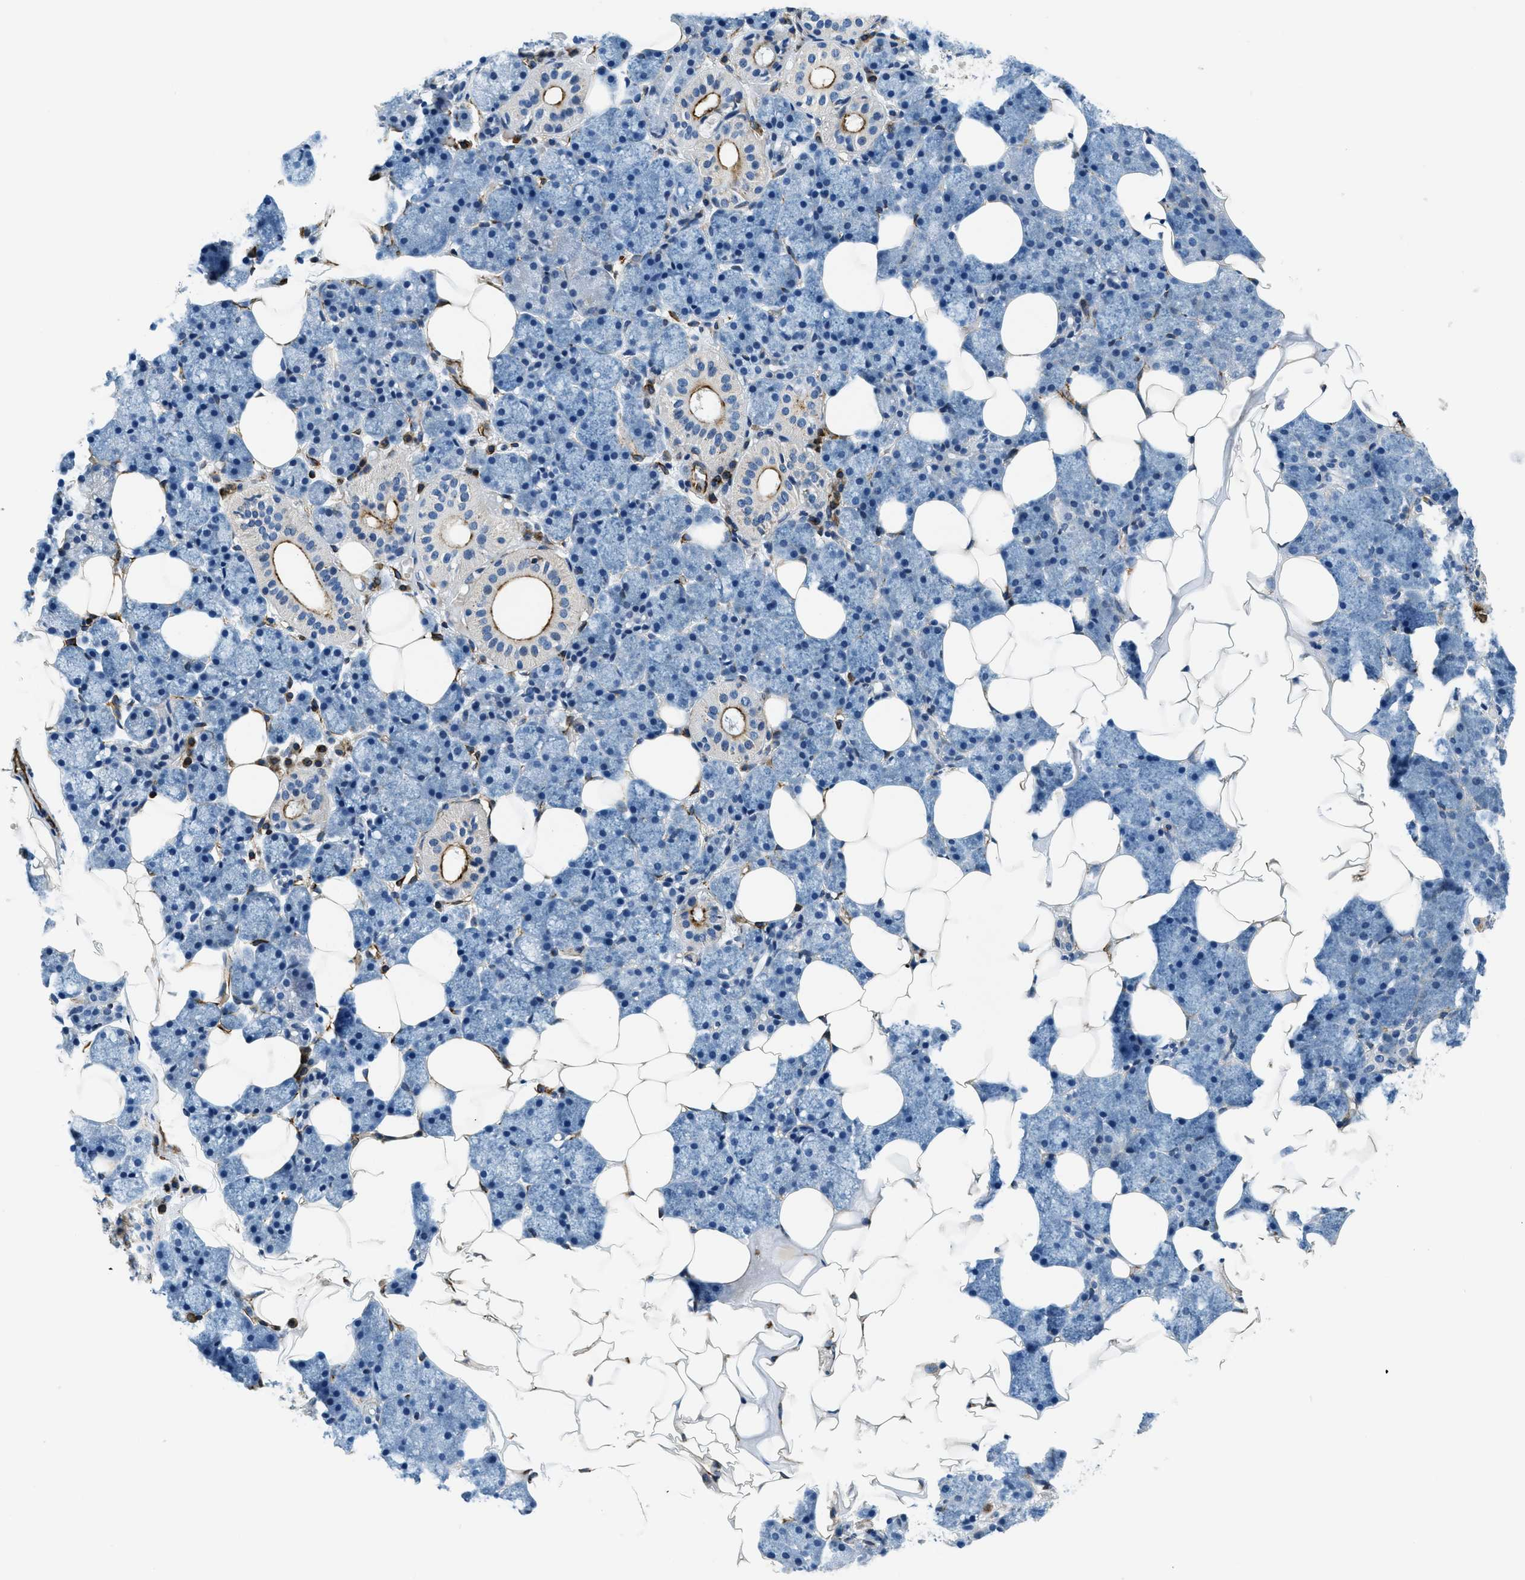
{"staining": {"intensity": "moderate", "quantity": "<25%", "location": "cytoplasmic/membranous"}, "tissue": "salivary gland", "cell_type": "Glandular cells", "image_type": "normal", "snomed": [{"axis": "morphology", "description": "Normal tissue, NOS"}, {"axis": "topography", "description": "Salivary gland"}], "caption": "A brown stain labels moderate cytoplasmic/membranous expression of a protein in glandular cells of benign salivary gland.", "gene": "GNS", "patient": {"sex": "female", "age": 33}}